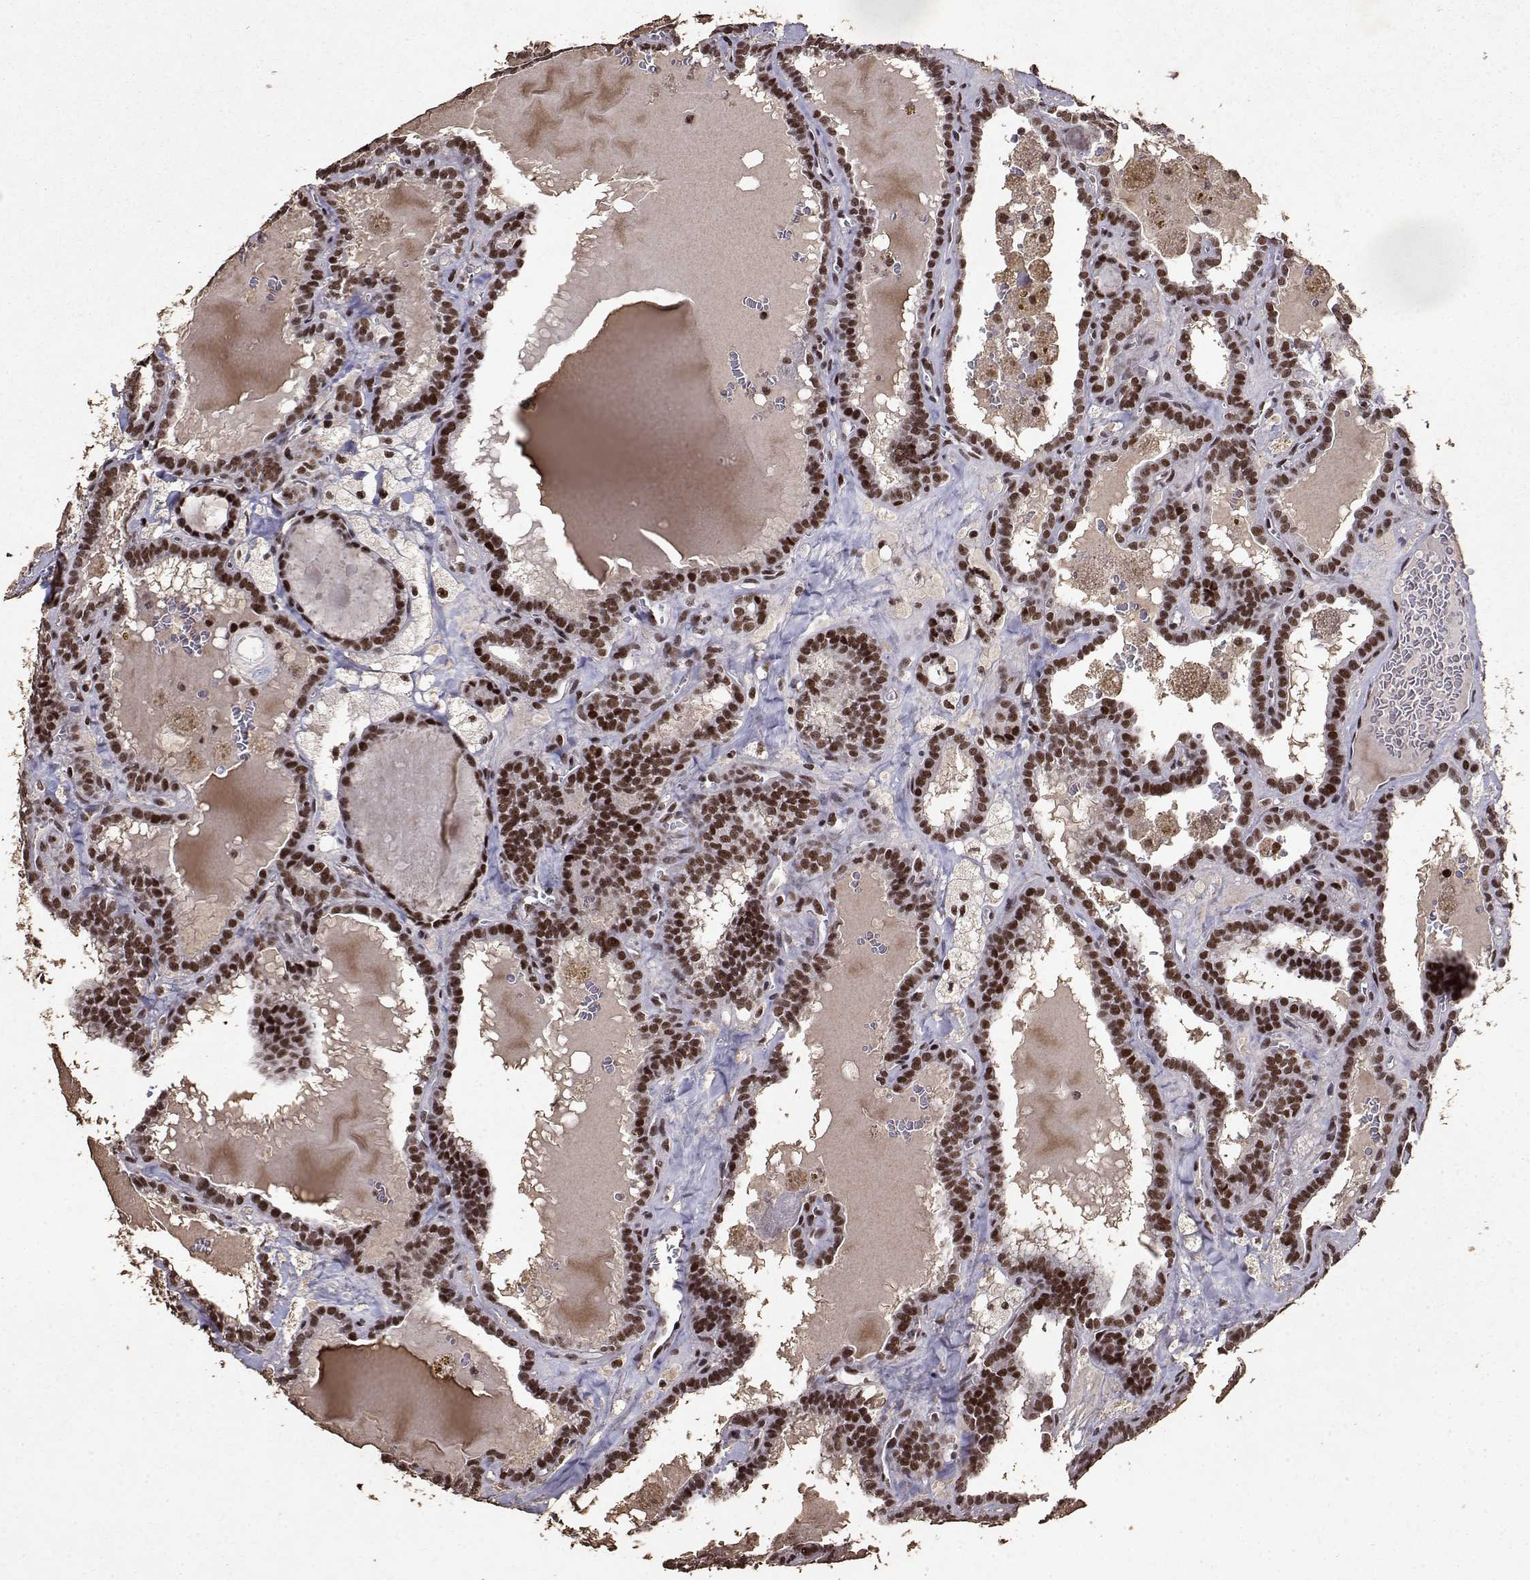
{"staining": {"intensity": "strong", "quantity": ">75%", "location": "nuclear"}, "tissue": "thyroid cancer", "cell_type": "Tumor cells", "image_type": "cancer", "snomed": [{"axis": "morphology", "description": "Papillary adenocarcinoma, NOS"}, {"axis": "topography", "description": "Thyroid gland"}], "caption": "The micrograph shows immunohistochemical staining of papillary adenocarcinoma (thyroid). There is strong nuclear expression is present in approximately >75% of tumor cells. The staining is performed using DAB brown chromogen to label protein expression. The nuclei are counter-stained blue using hematoxylin.", "gene": "TOE1", "patient": {"sex": "female", "age": 39}}